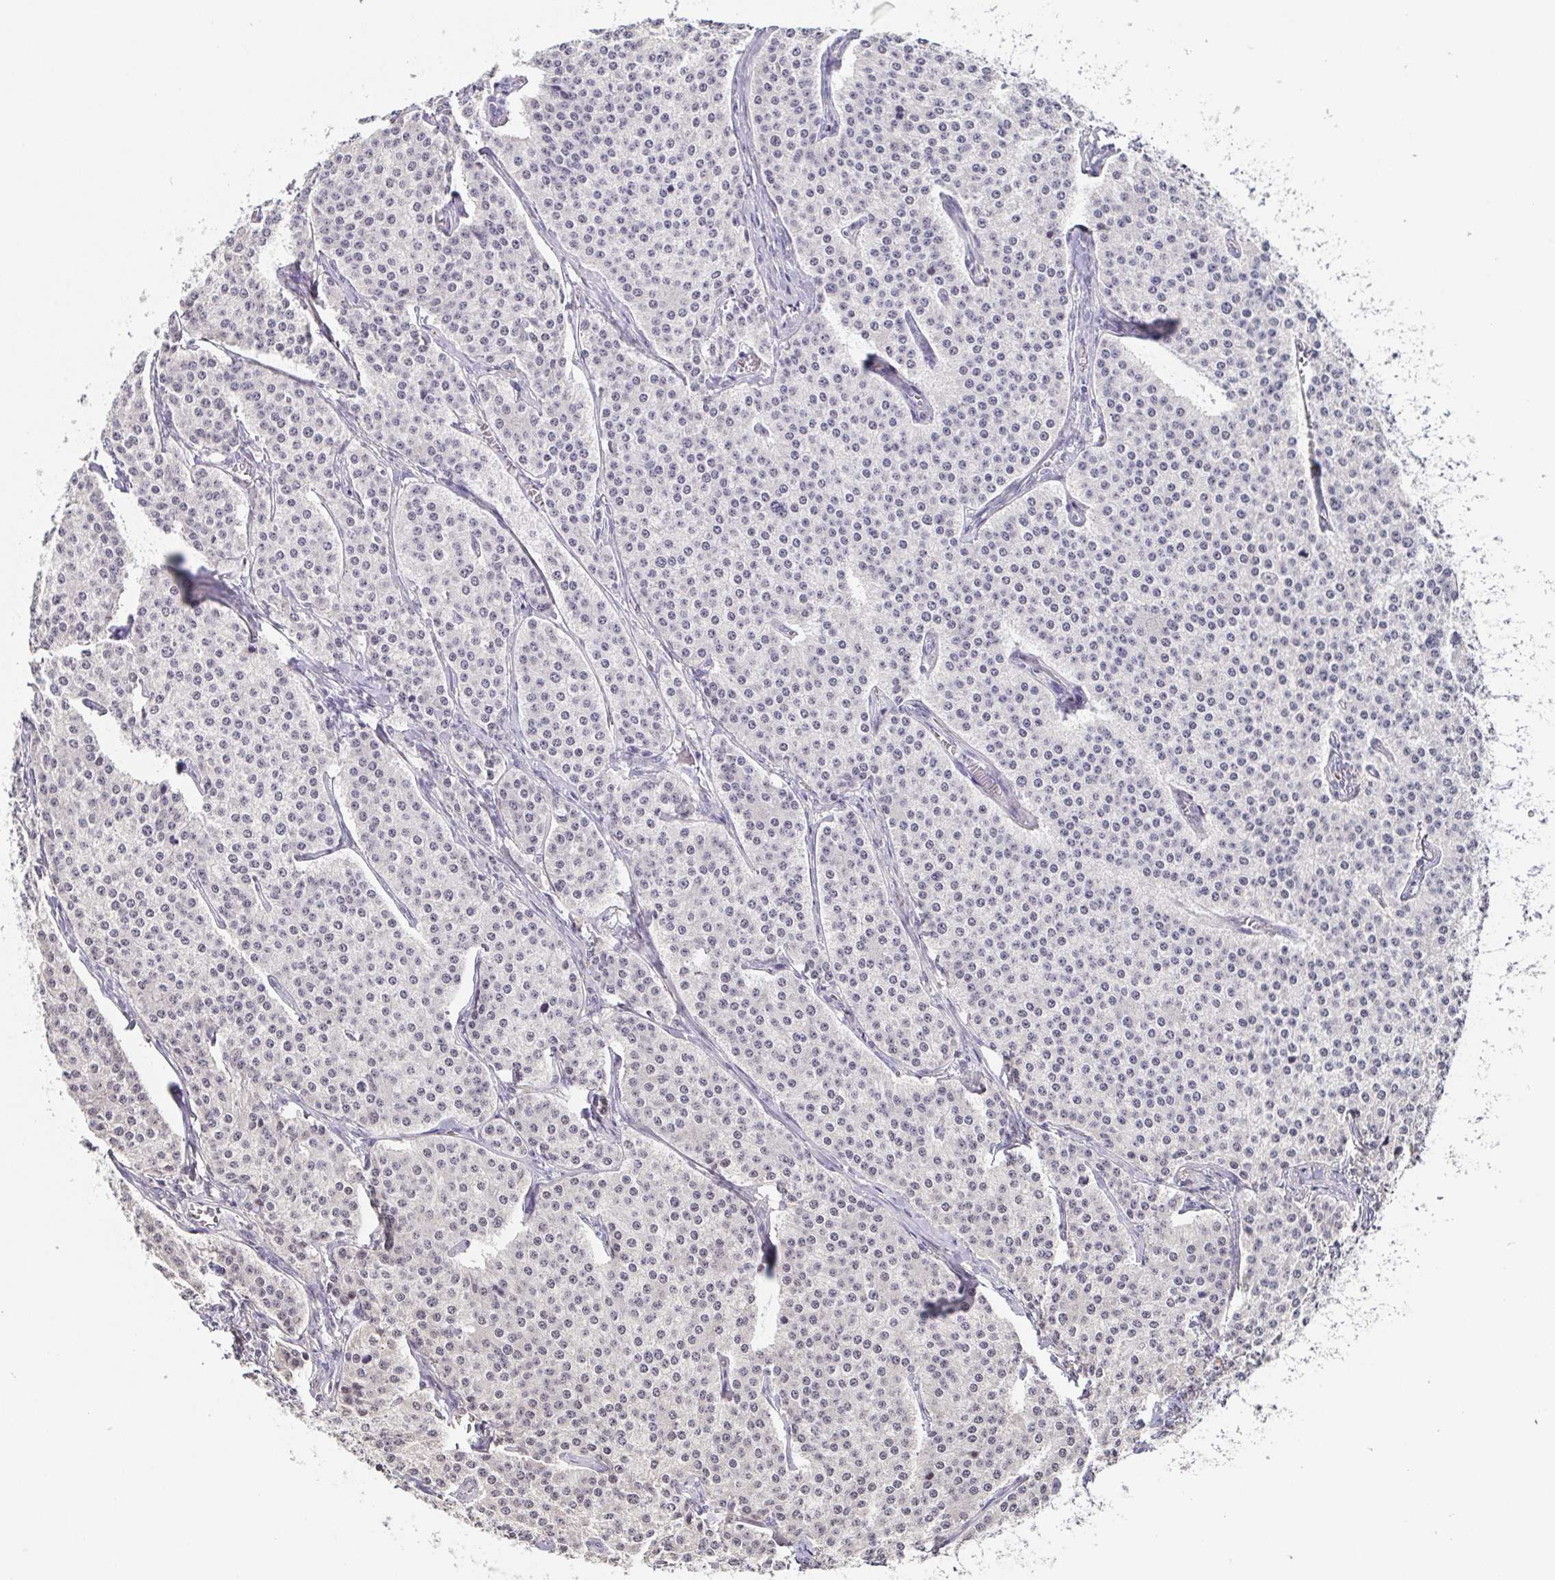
{"staining": {"intensity": "negative", "quantity": "none", "location": "none"}, "tissue": "carcinoid", "cell_type": "Tumor cells", "image_type": "cancer", "snomed": [{"axis": "morphology", "description": "Carcinoid, malignant, NOS"}, {"axis": "topography", "description": "Small intestine"}], "caption": "Protein analysis of carcinoid (malignant) shows no significant positivity in tumor cells.", "gene": "NEFH", "patient": {"sex": "female", "age": 64}}